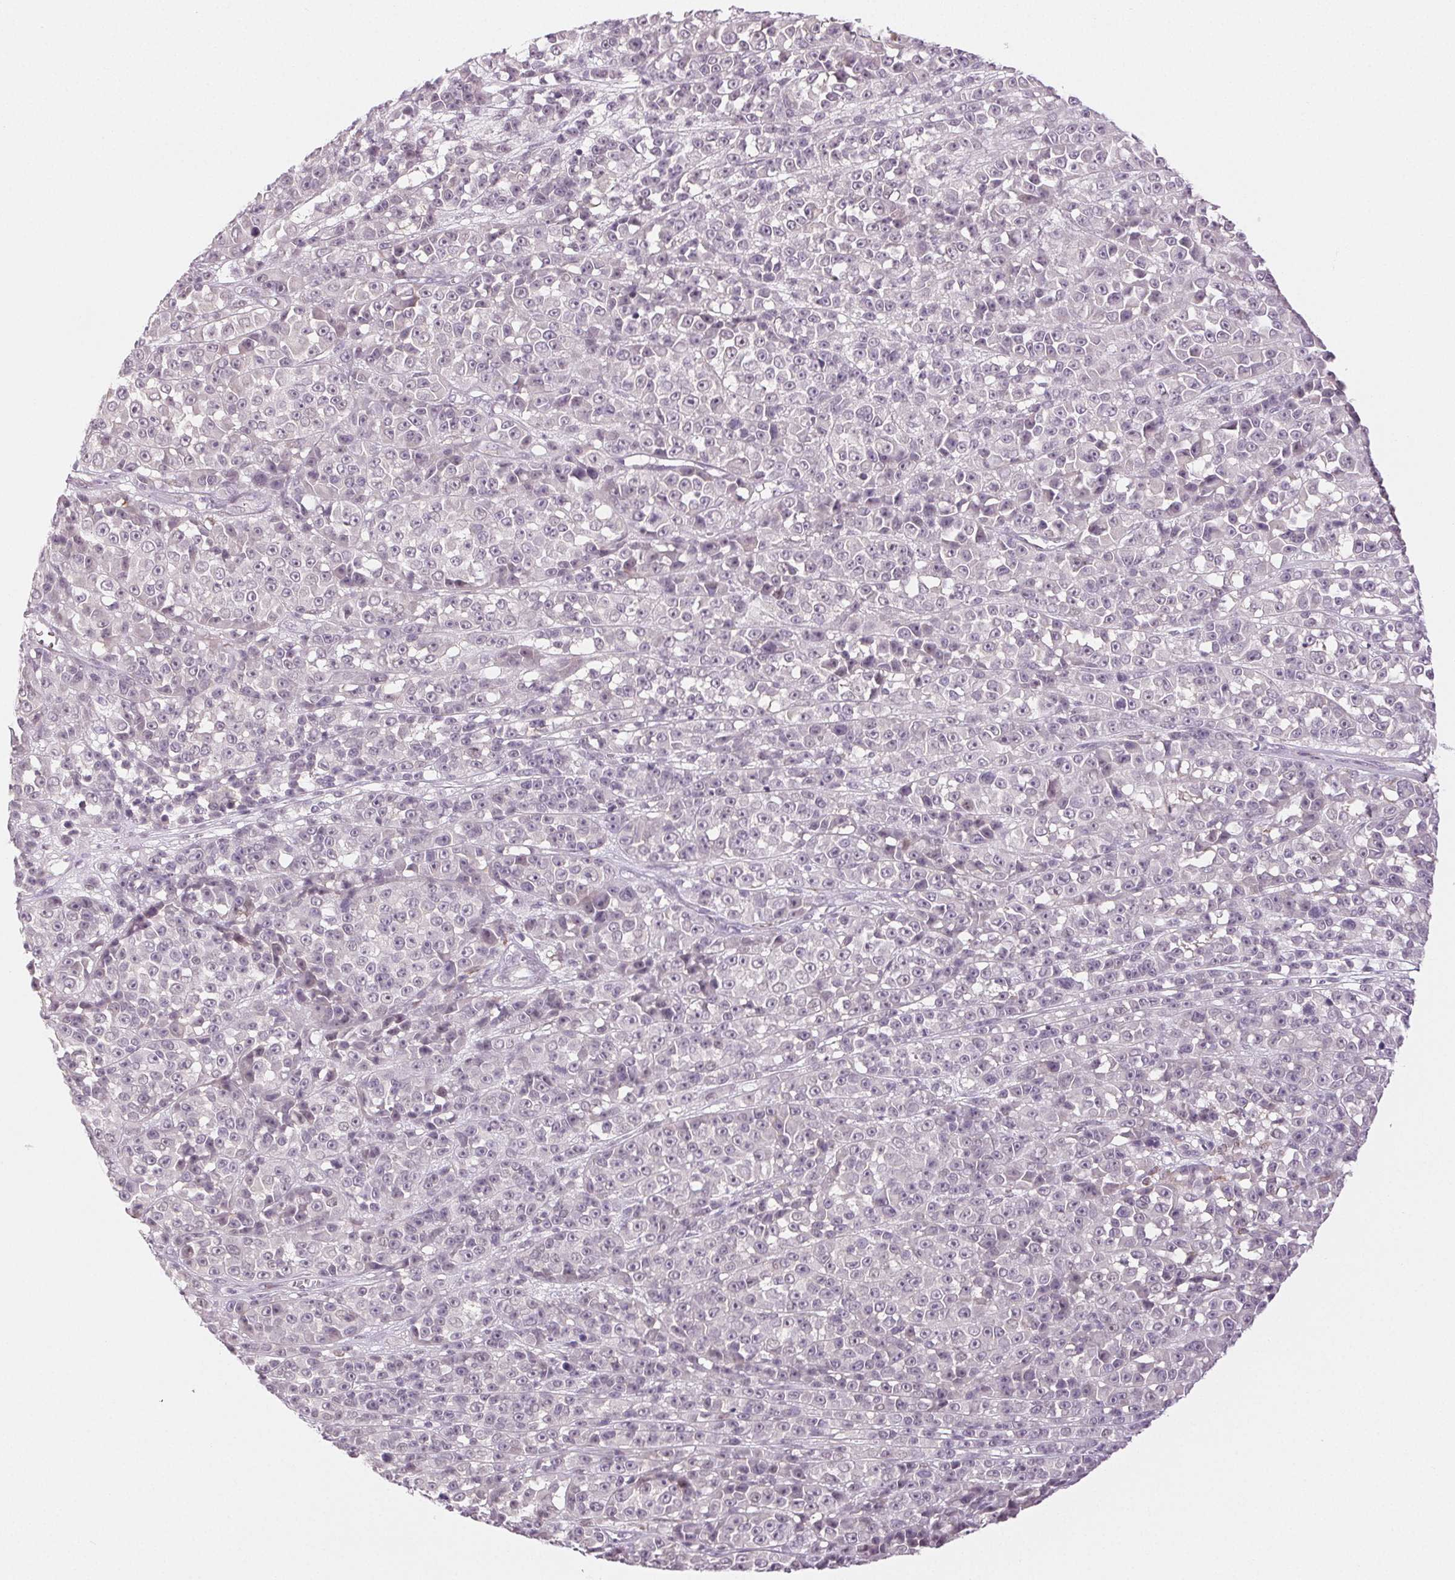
{"staining": {"intensity": "negative", "quantity": "none", "location": "none"}, "tissue": "melanoma", "cell_type": "Tumor cells", "image_type": "cancer", "snomed": [{"axis": "morphology", "description": "Malignant melanoma, NOS"}, {"axis": "topography", "description": "Skin"}, {"axis": "topography", "description": "Skin of back"}], "caption": "A micrograph of human melanoma is negative for staining in tumor cells.", "gene": "DNAJC6", "patient": {"sex": "male", "age": 91}}